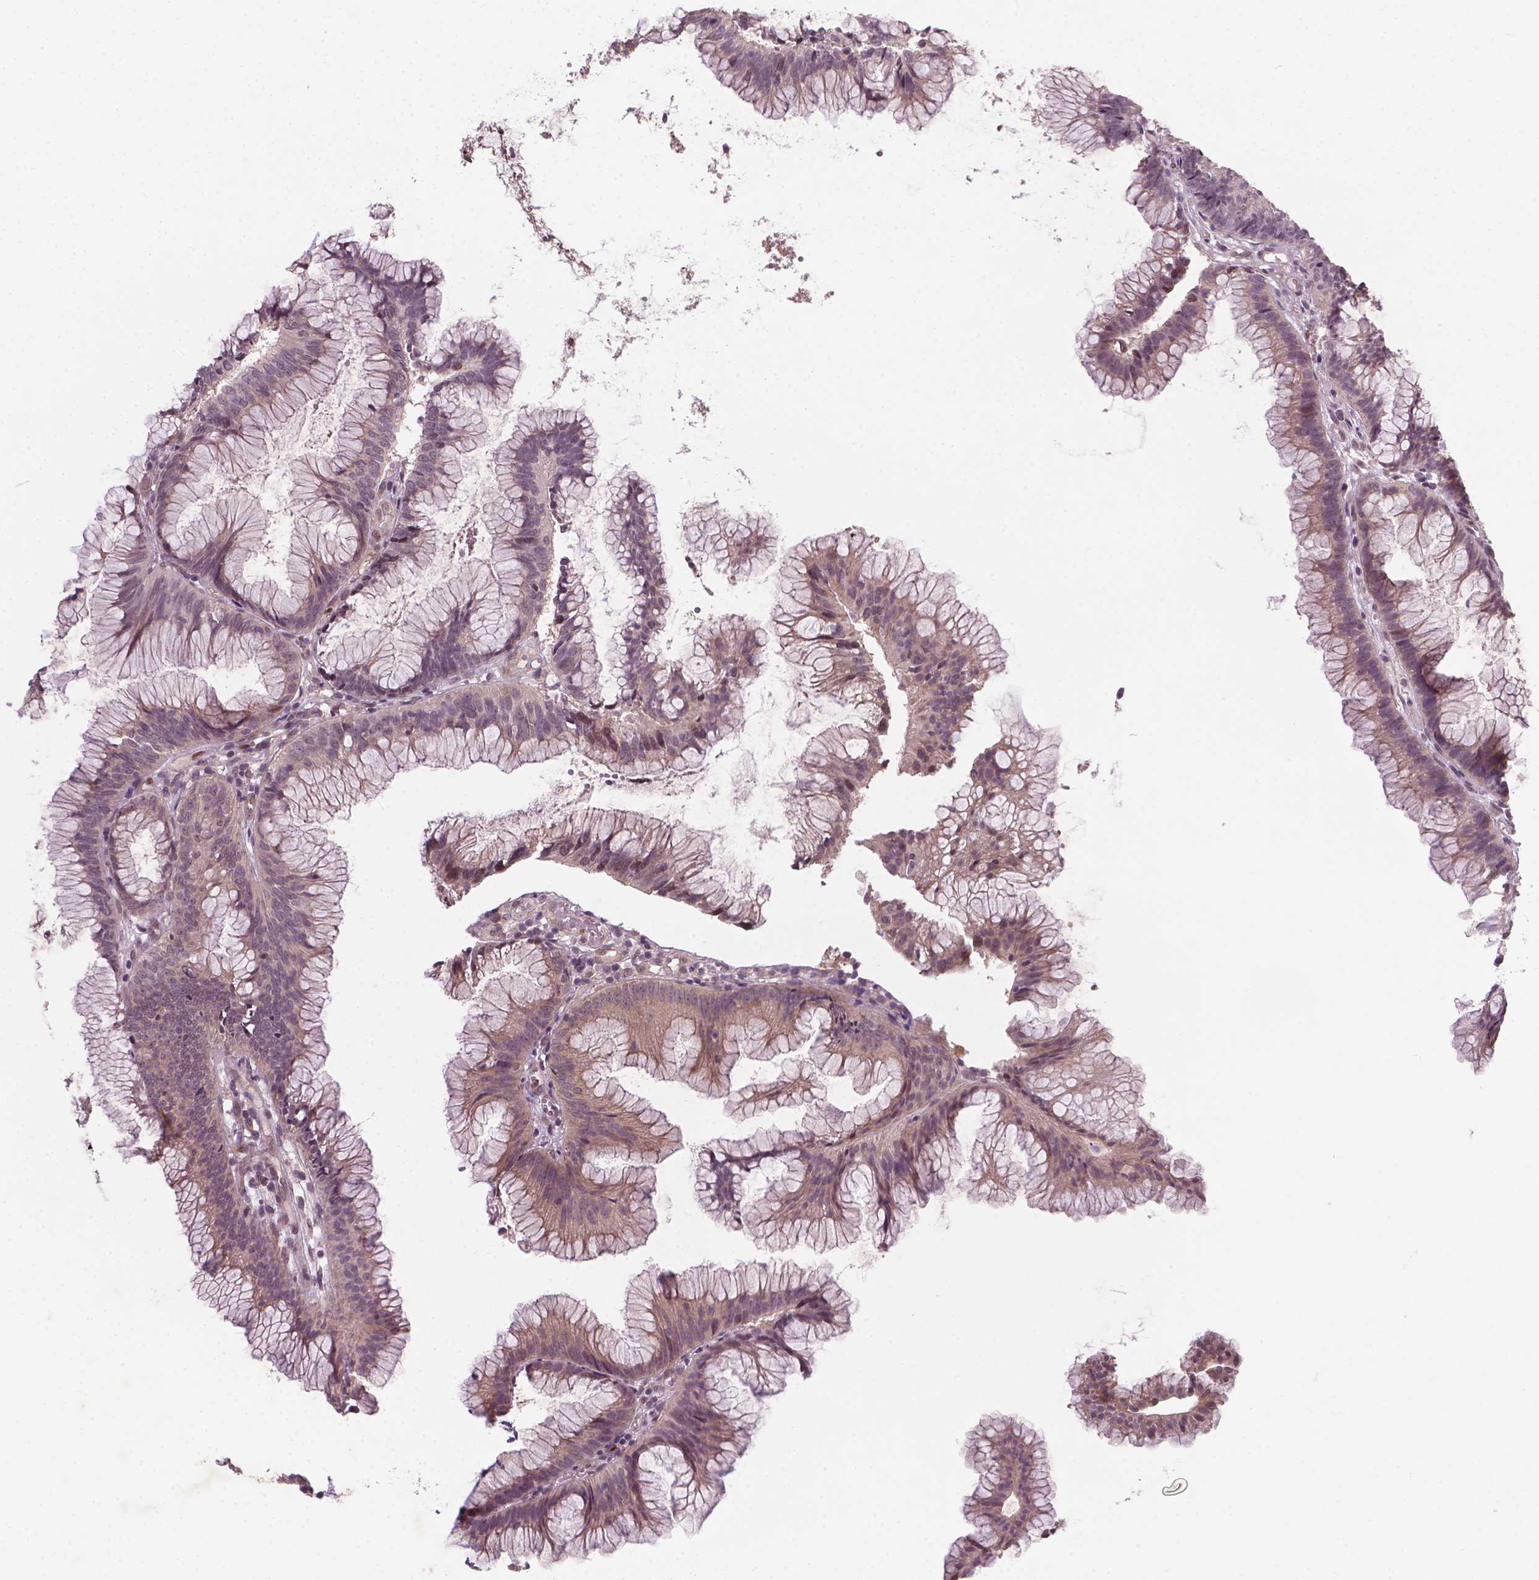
{"staining": {"intensity": "weak", "quantity": ">75%", "location": "cytoplasmic/membranous"}, "tissue": "colorectal cancer", "cell_type": "Tumor cells", "image_type": "cancer", "snomed": [{"axis": "morphology", "description": "Adenocarcinoma, NOS"}, {"axis": "topography", "description": "Colon"}], "caption": "Colorectal cancer stained for a protein (brown) displays weak cytoplasmic/membranous positive expression in approximately >75% of tumor cells.", "gene": "NFAT5", "patient": {"sex": "female", "age": 78}}